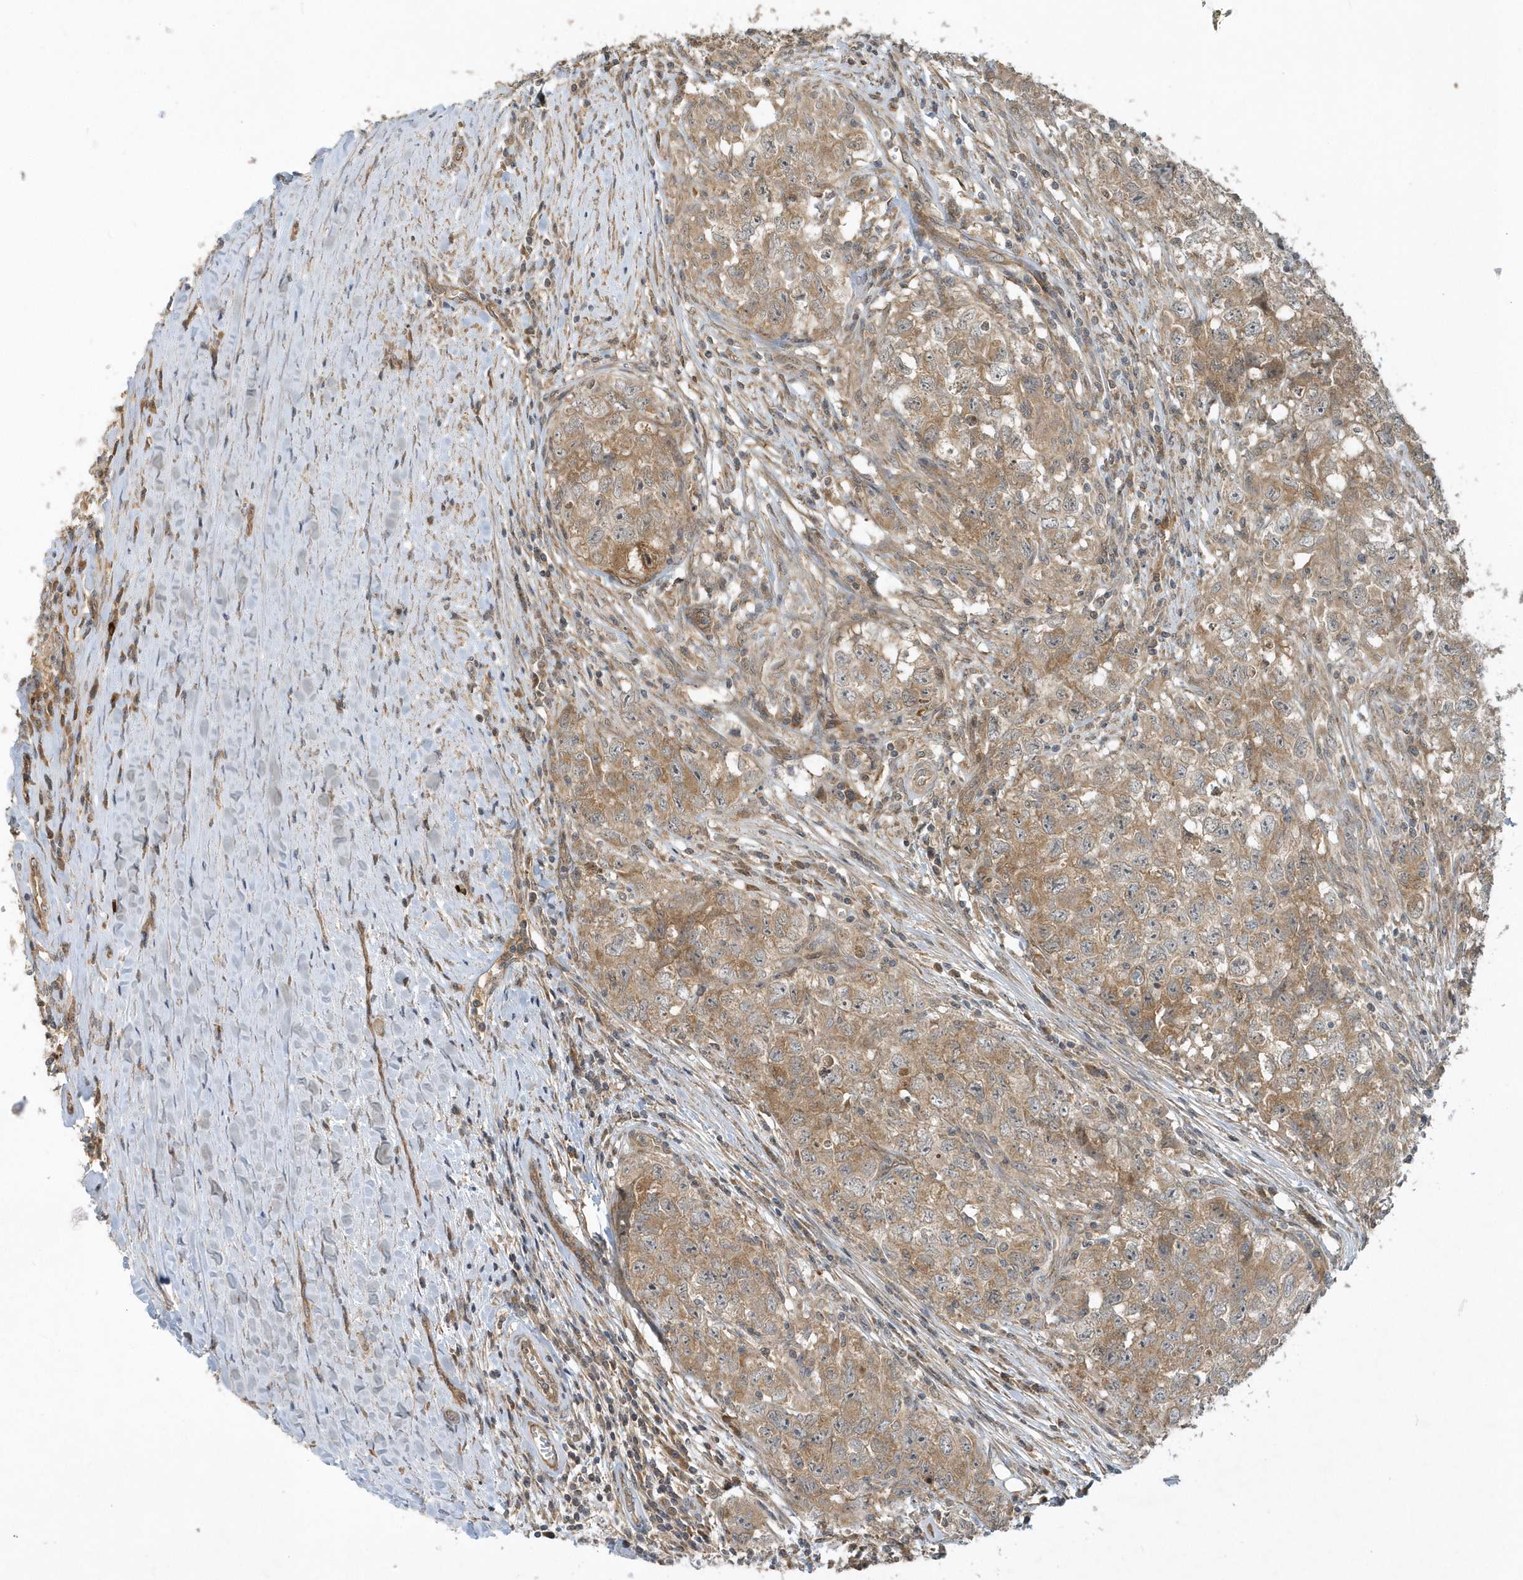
{"staining": {"intensity": "moderate", "quantity": "25%-75%", "location": "cytoplasmic/membranous"}, "tissue": "testis cancer", "cell_type": "Tumor cells", "image_type": "cancer", "snomed": [{"axis": "morphology", "description": "Seminoma, NOS"}, {"axis": "morphology", "description": "Carcinoma, Embryonal, NOS"}, {"axis": "topography", "description": "Testis"}], "caption": "This micrograph displays IHC staining of human testis cancer (seminoma), with medium moderate cytoplasmic/membranous positivity in about 25%-75% of tumor cells.", "gene": "THG1L", "patient": {"sex": "male", "age": 43}}